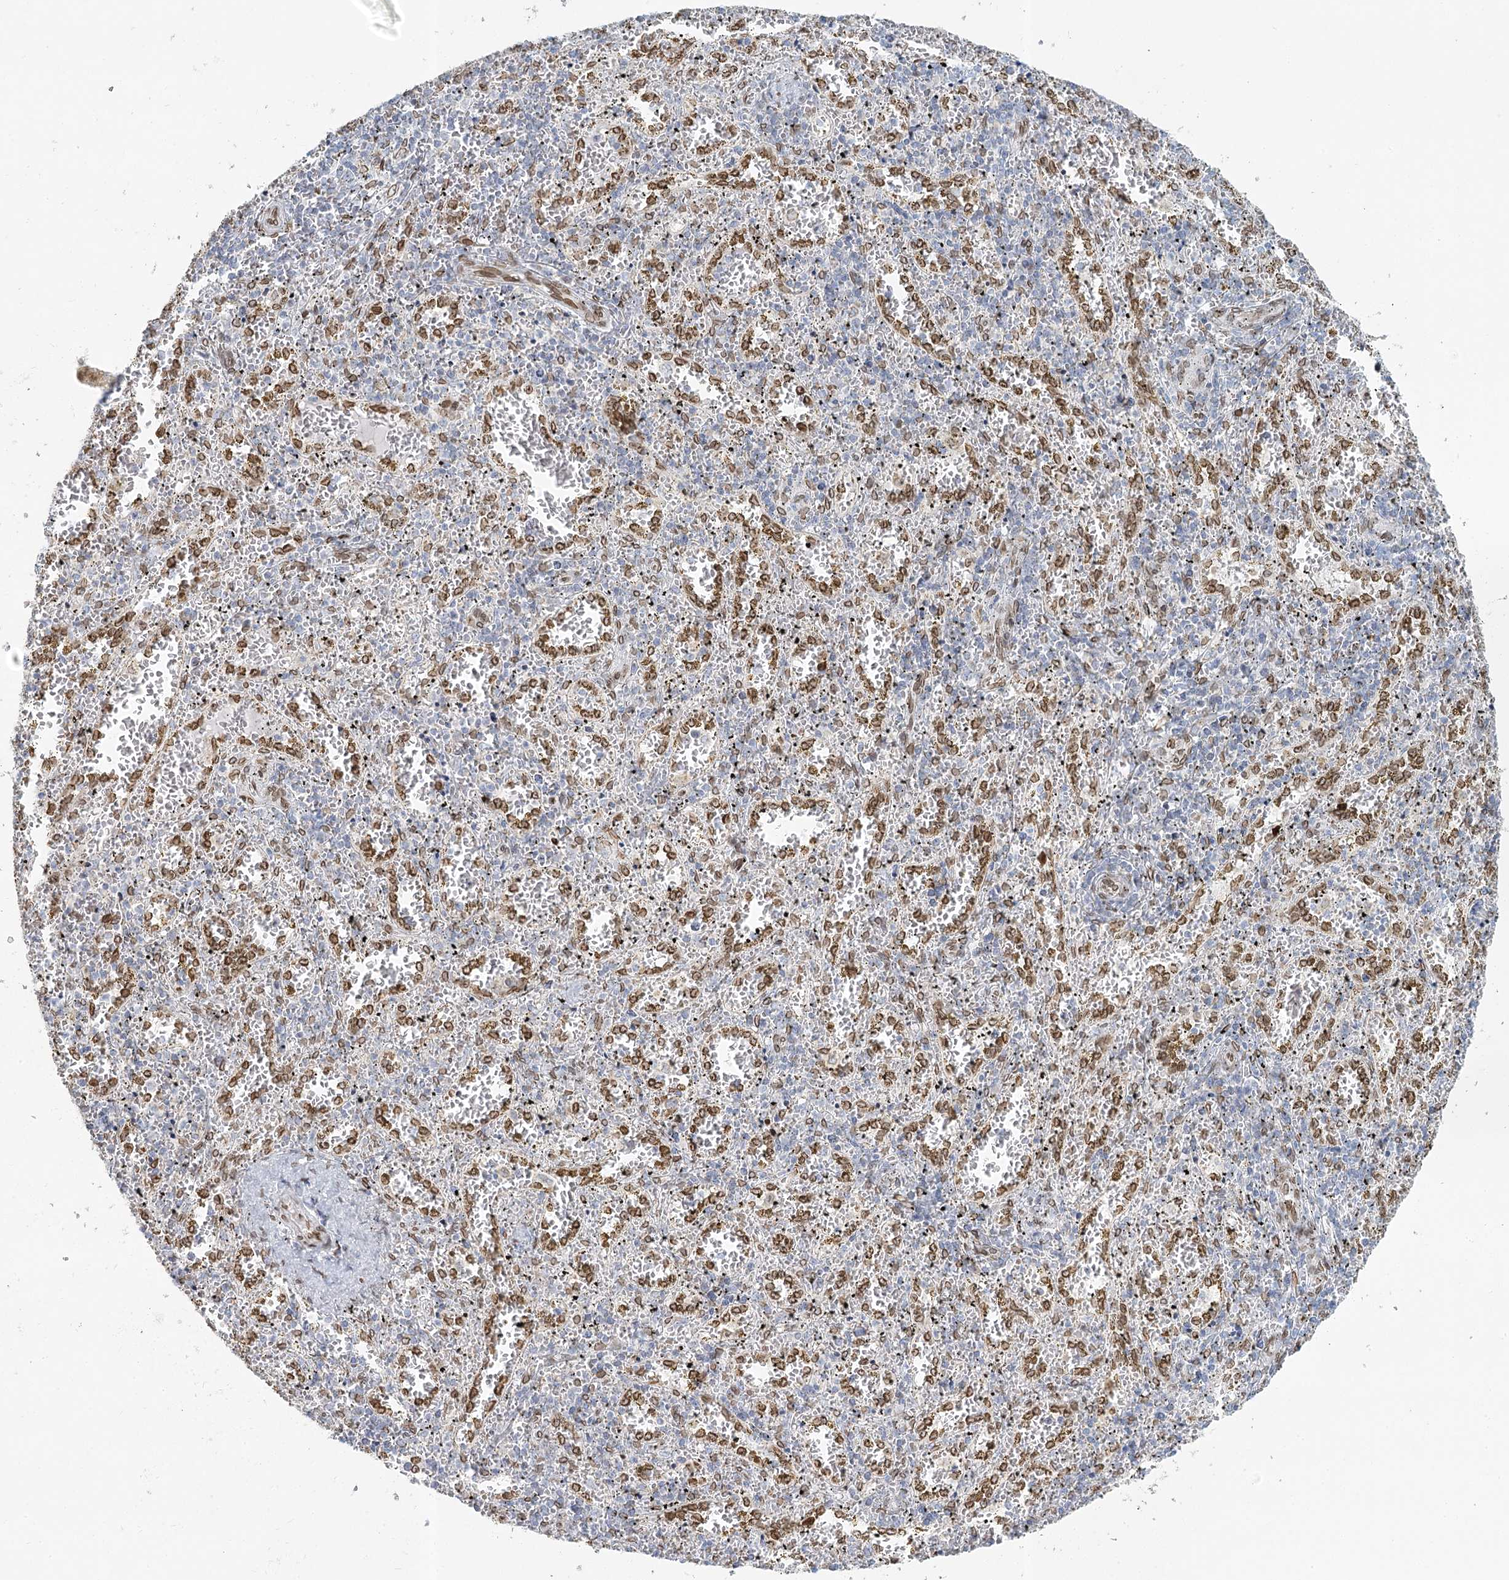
{"staining": {"intensity": "moderate", "quantity": "<25%", "location": "cytoplasmic/membranous,nuclear"}, "tissue": "spleen", "cell_type": "Cells in red pulp", "image_type": "normal", "snomed": [{"axis": "morphology", "description": "Normal tissue, NOS"}, {"axis": "topography", "description": "Spleen"}], "caption": "Immunohistochemical staining of benign human spleen demonstrates moderate cytoplasmic/membranous,nuclear protein staining in approximately <25% of cells in red pulp.", "gene": "VWA5A", "patient": {"sex": "male", "age": 11}}